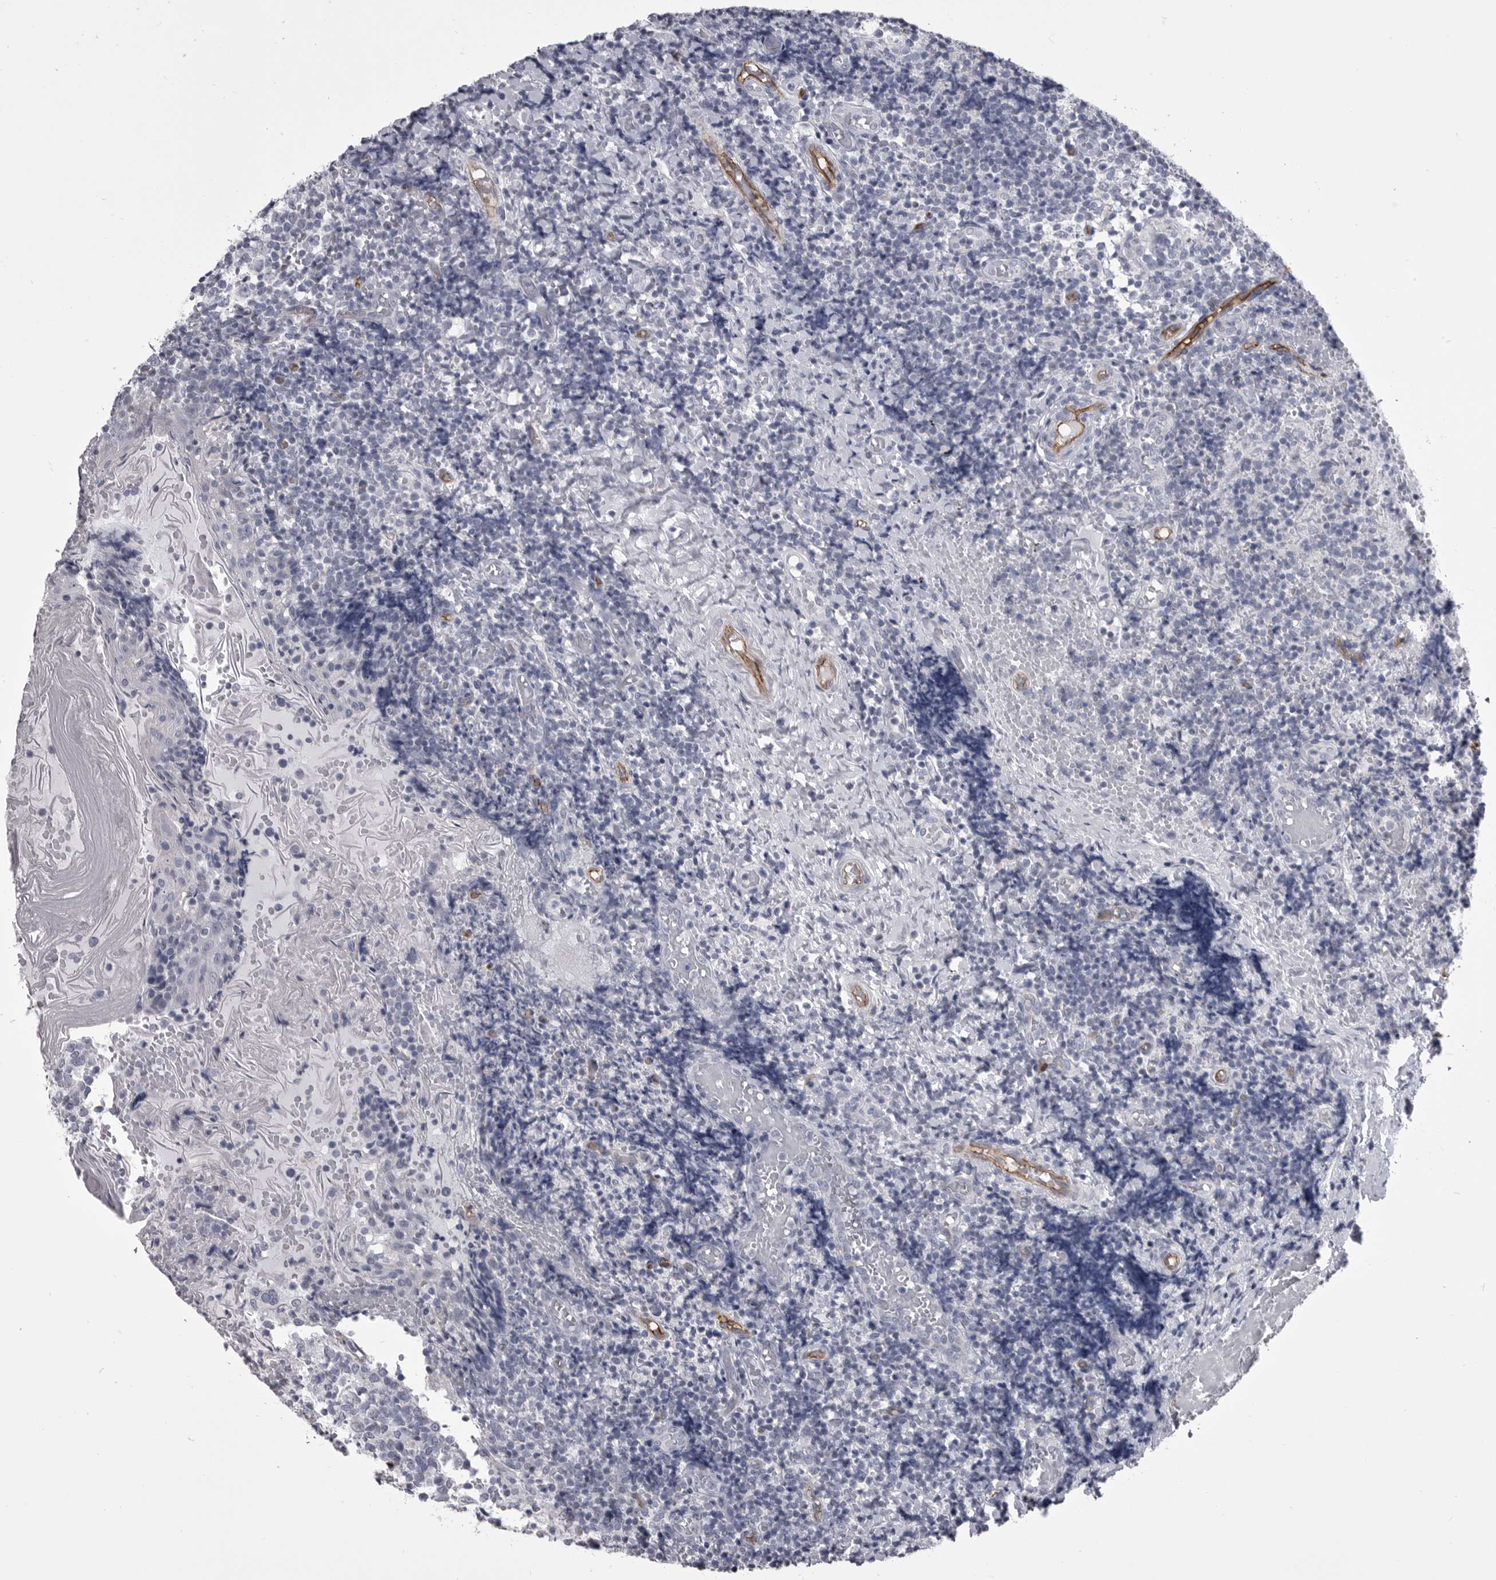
{"staining": {"intensity": "negative", "quantity": "none", "location": "none"}, "tissue": "tonsil", "cell_type": "Germinal center cells", "image_type": "normal", "snomed": [{"axis": "morphology", "description": "Normal tissue, NOS"}, {"axis": "topography", "description": "Tonsil"}], "caption": "There is no significant positivity in germinal center cells of tonsil. (DAB IHC with hematoxylin counter stain).", "gene": "OPLAH", "patient": {"sex": "female", "age": 19}}